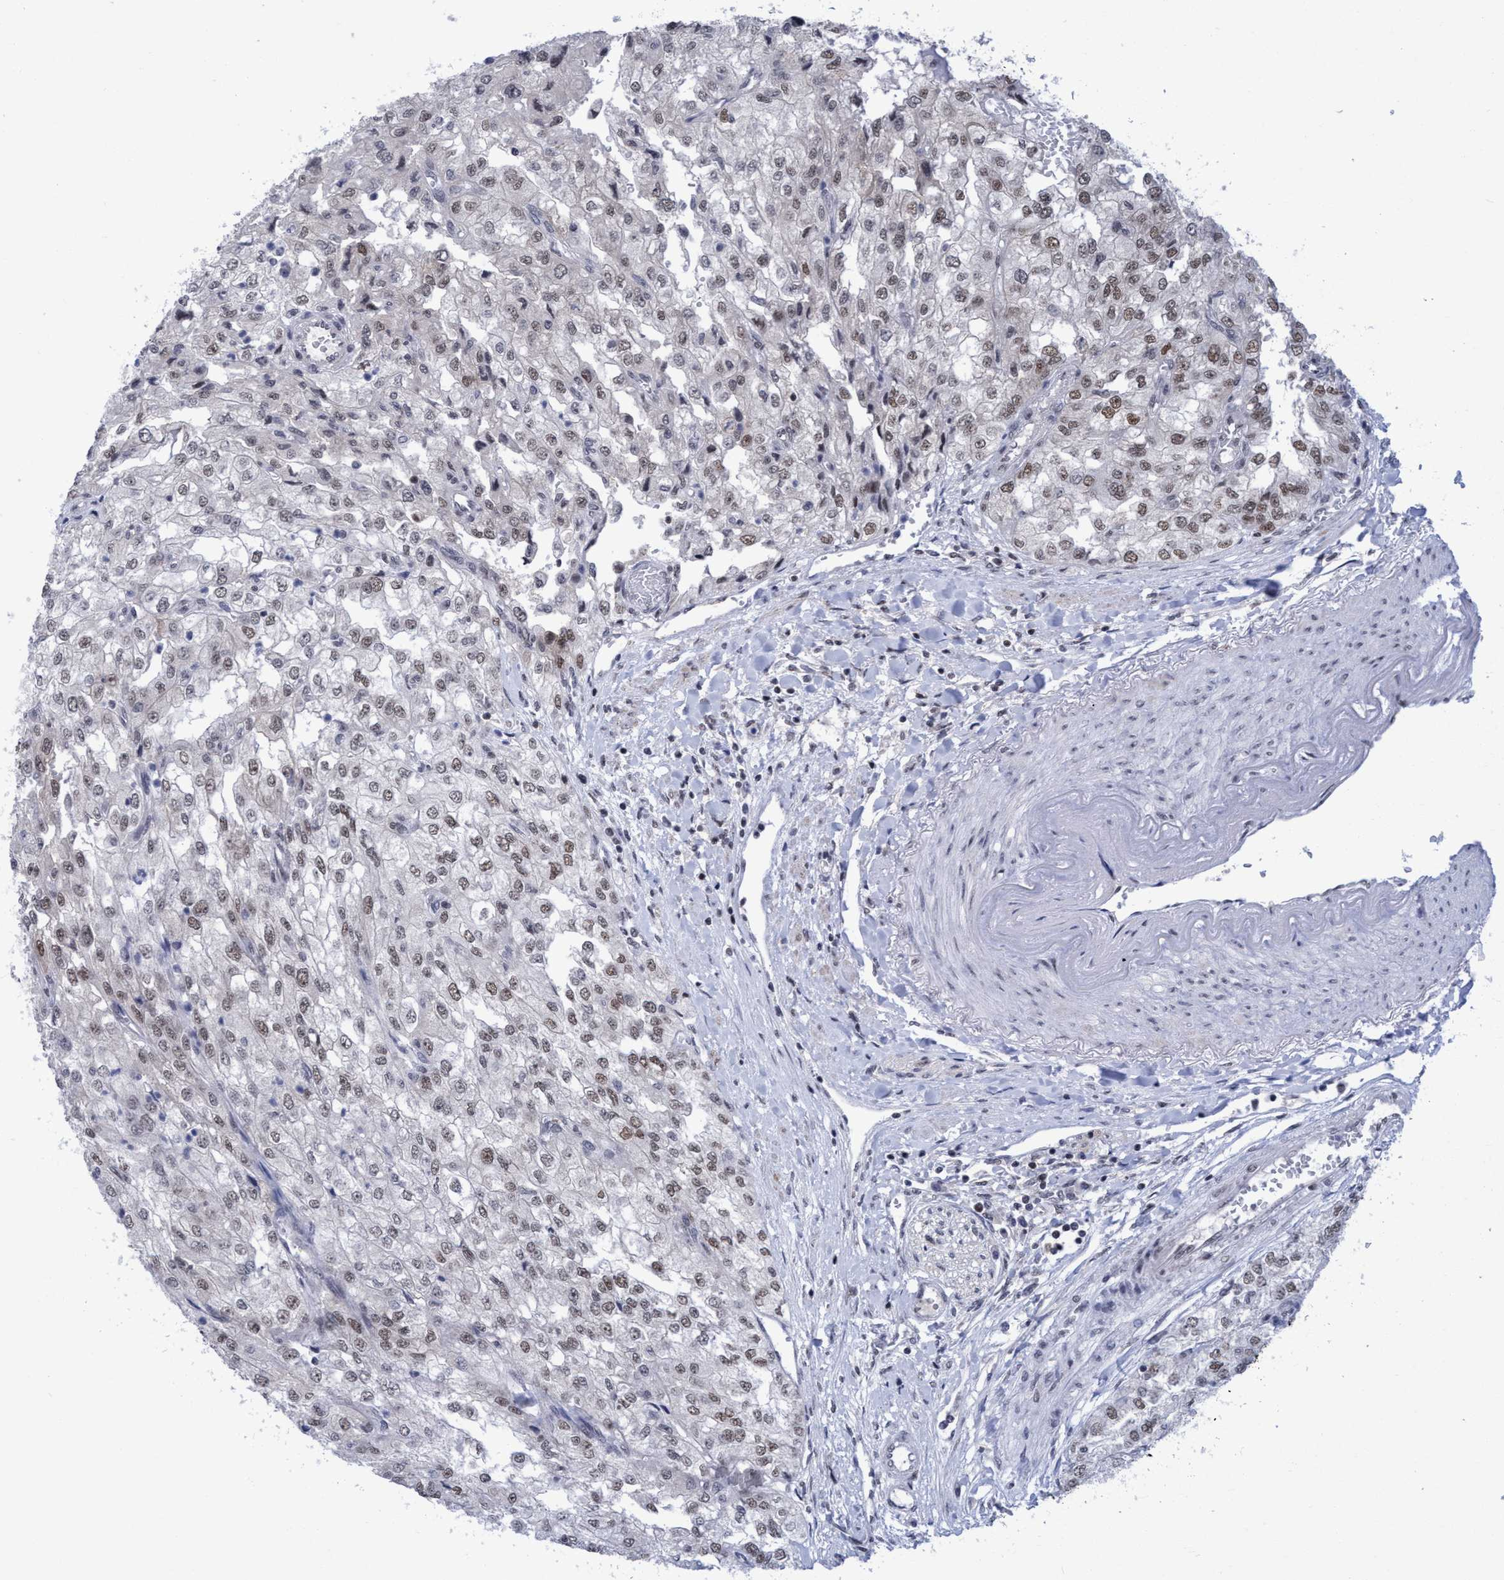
{"staining": {"intensity": "moderate", "quantity": "<25%", "location": "nuclear"}, "tissue": "renal cancer", "cell_type": "Tumor cells", "image_type": "cancer", "snomed": [{"axis": "morphology", "description": "Adenocarcinoma, NOS"}, {"axis": "topography", "description": "Kidney"}], "caption": "A brown stain labels moderate nuclear expression of a protein in human renal adenocarcinoma tumor cells.", "gene": "C9orf78", "patient": {"sex": "female", "age": 54}}